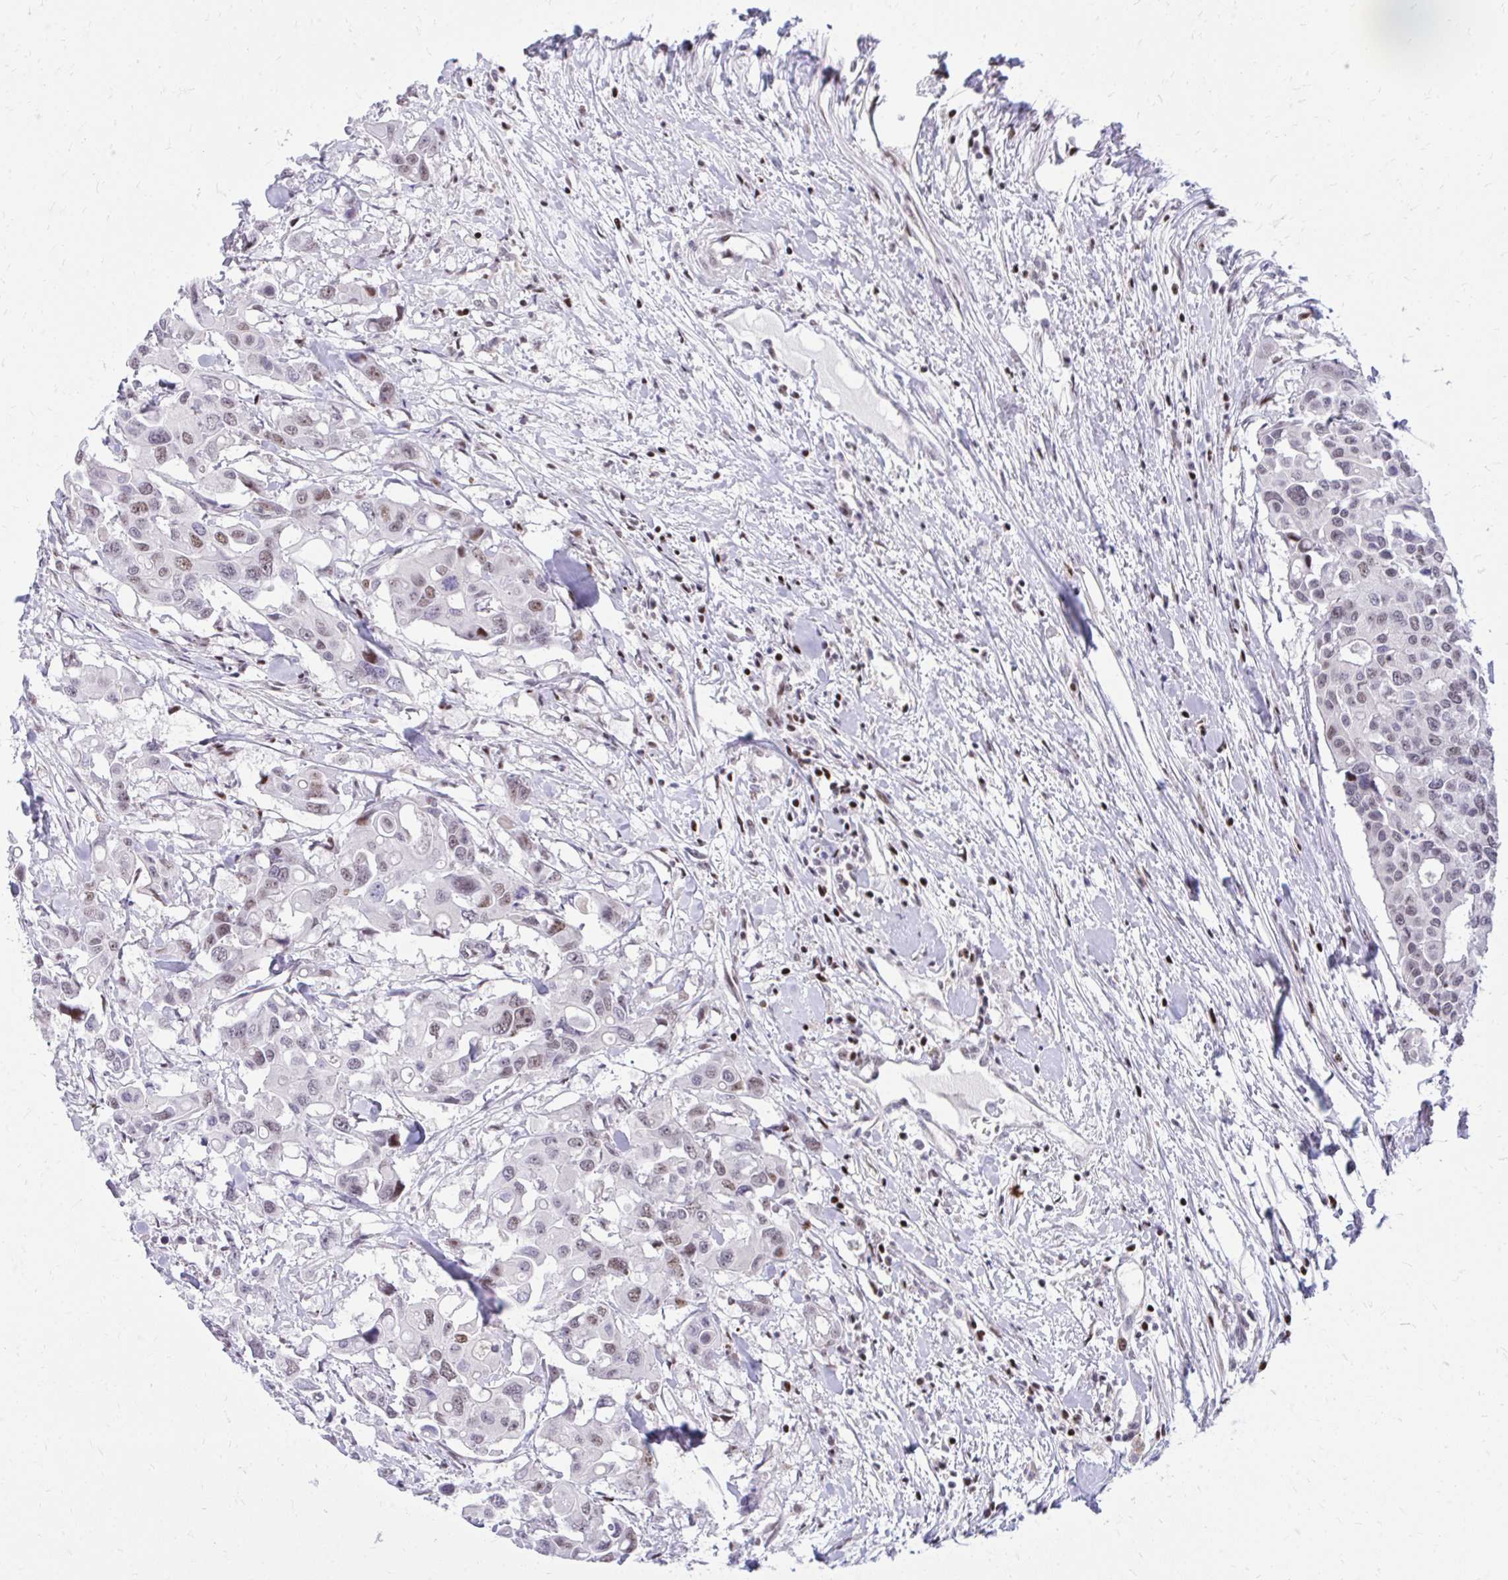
{"staining": {"intensity": "weak", "quantity": "25%-75%", "location": "nuclear"}, "tissue": "colorectal cancer", "cell_type": "Tumor cells", "image_type": "cancer", "snomed": [{"axis": "morphology", "description": "Adenocarcinoma, NOS"}, {"axis": "topography", "description": "Colon"}], "caption": "Adenocarcinoma (colorectal) was stained to show a protein in brown. There is low levels of weak nuclear expression in approximately 25%-75% of tumor cells. The protein is stained brown, and the nuclei are stained in blue (DAB (3,3'-diaminobenzidine) IHC with brightfield microscopy, high magnification).", "gene": "C14orf39", "patient": {"sex": "male", "age": 77}}